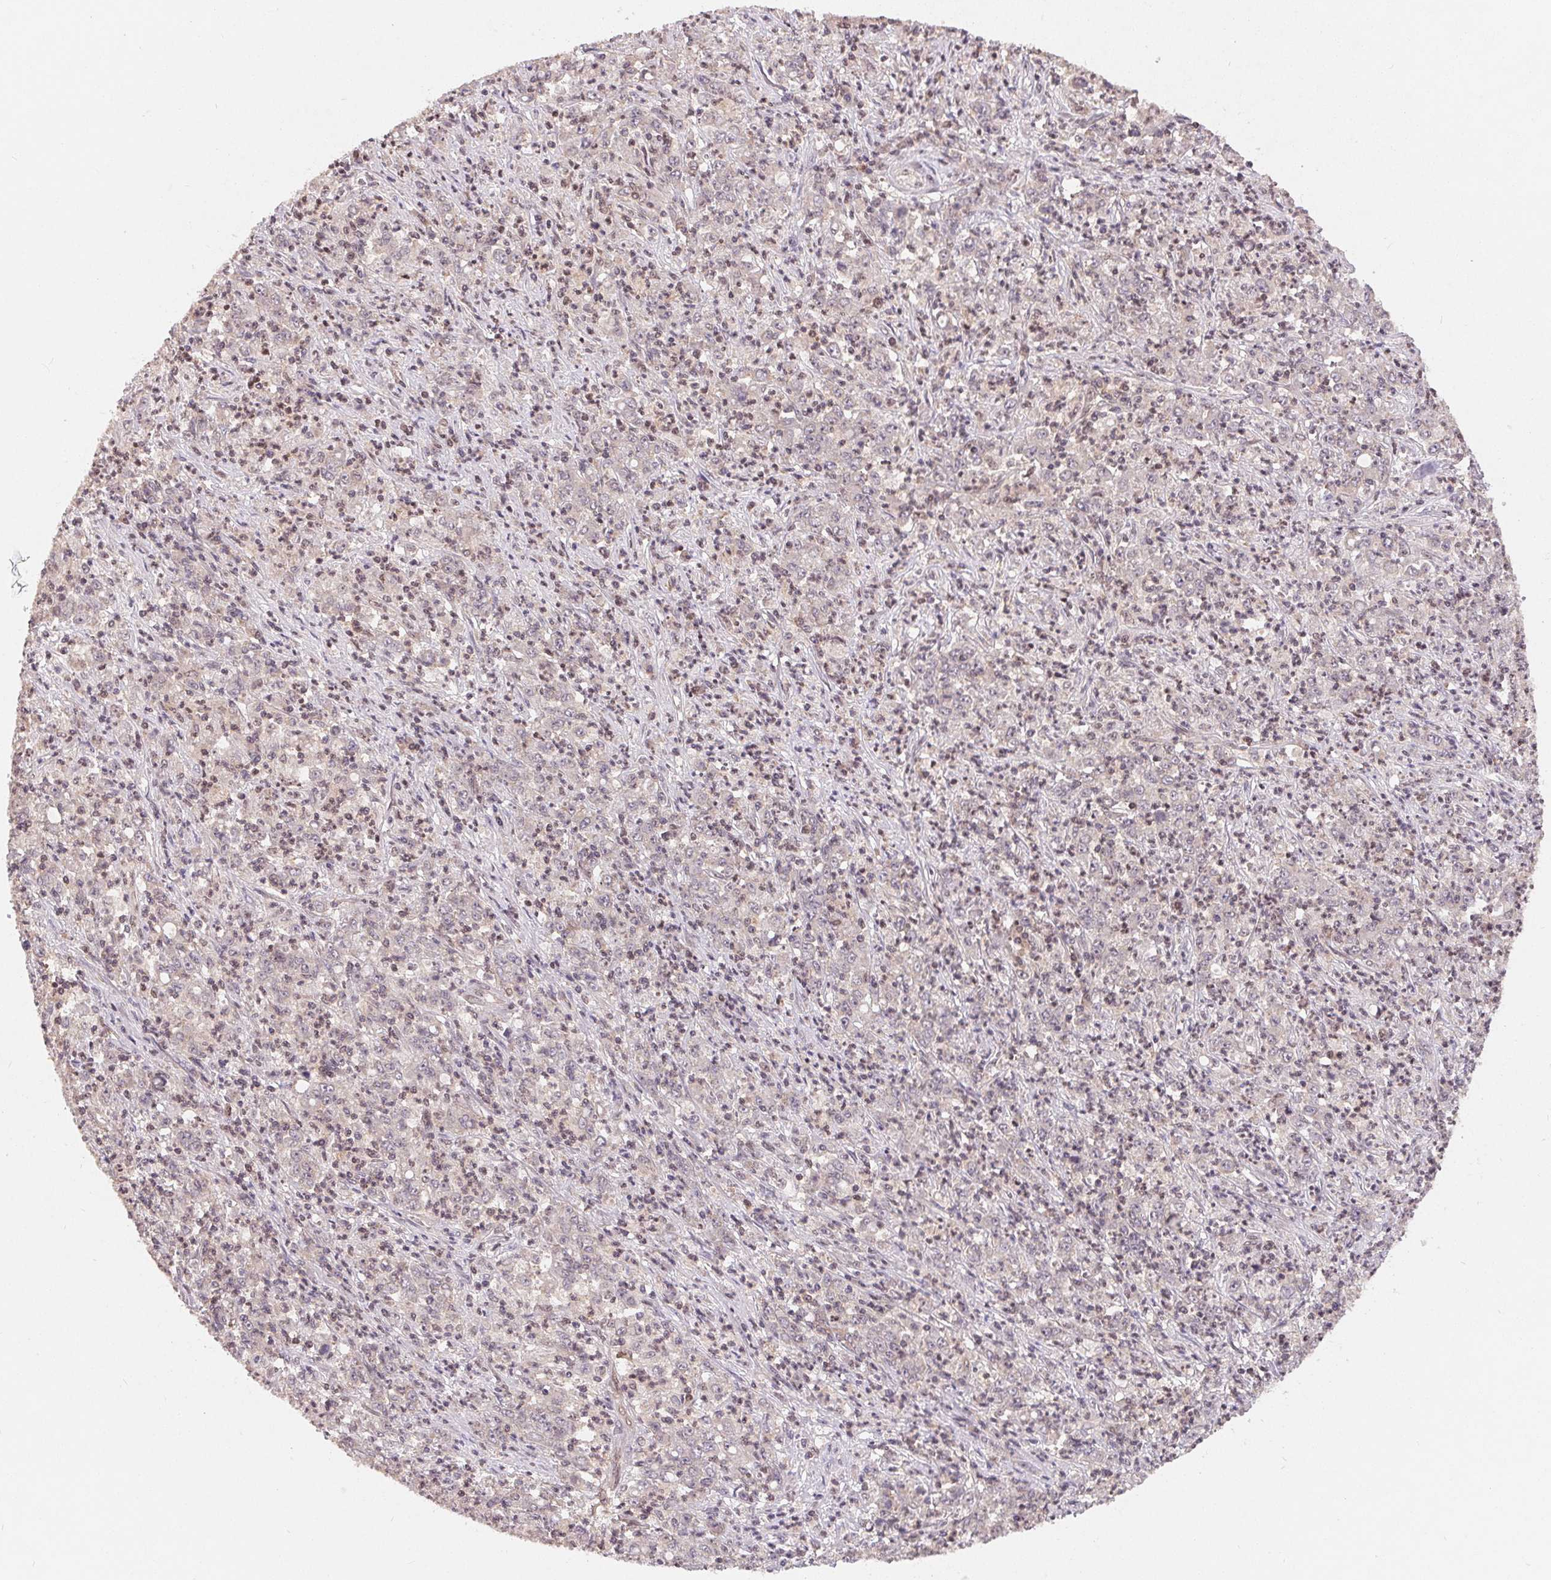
{"staining": {"intensity": "negative", "quantity": "none", "location": "none"}, "tissue": "stomach cancer", "cell_type": "Tumor cells", "image_type": "cancer", "snomed": [{"axis": "morphology", "description": "Adenocarcinoma, NOS"}, {"axis": "topography", "description": "Stomach, lower"}], "caption": "Stomach cancer (adenocarcinoma) was stained to show a protein in brown. There is no significant positivity in tumor cells. (DAB immunohistochemistry (IHC) visualized using brightfield microscopy, high magnification).", "gene": "HMGN3", "patient": {"sex": "female", "age": 71}}